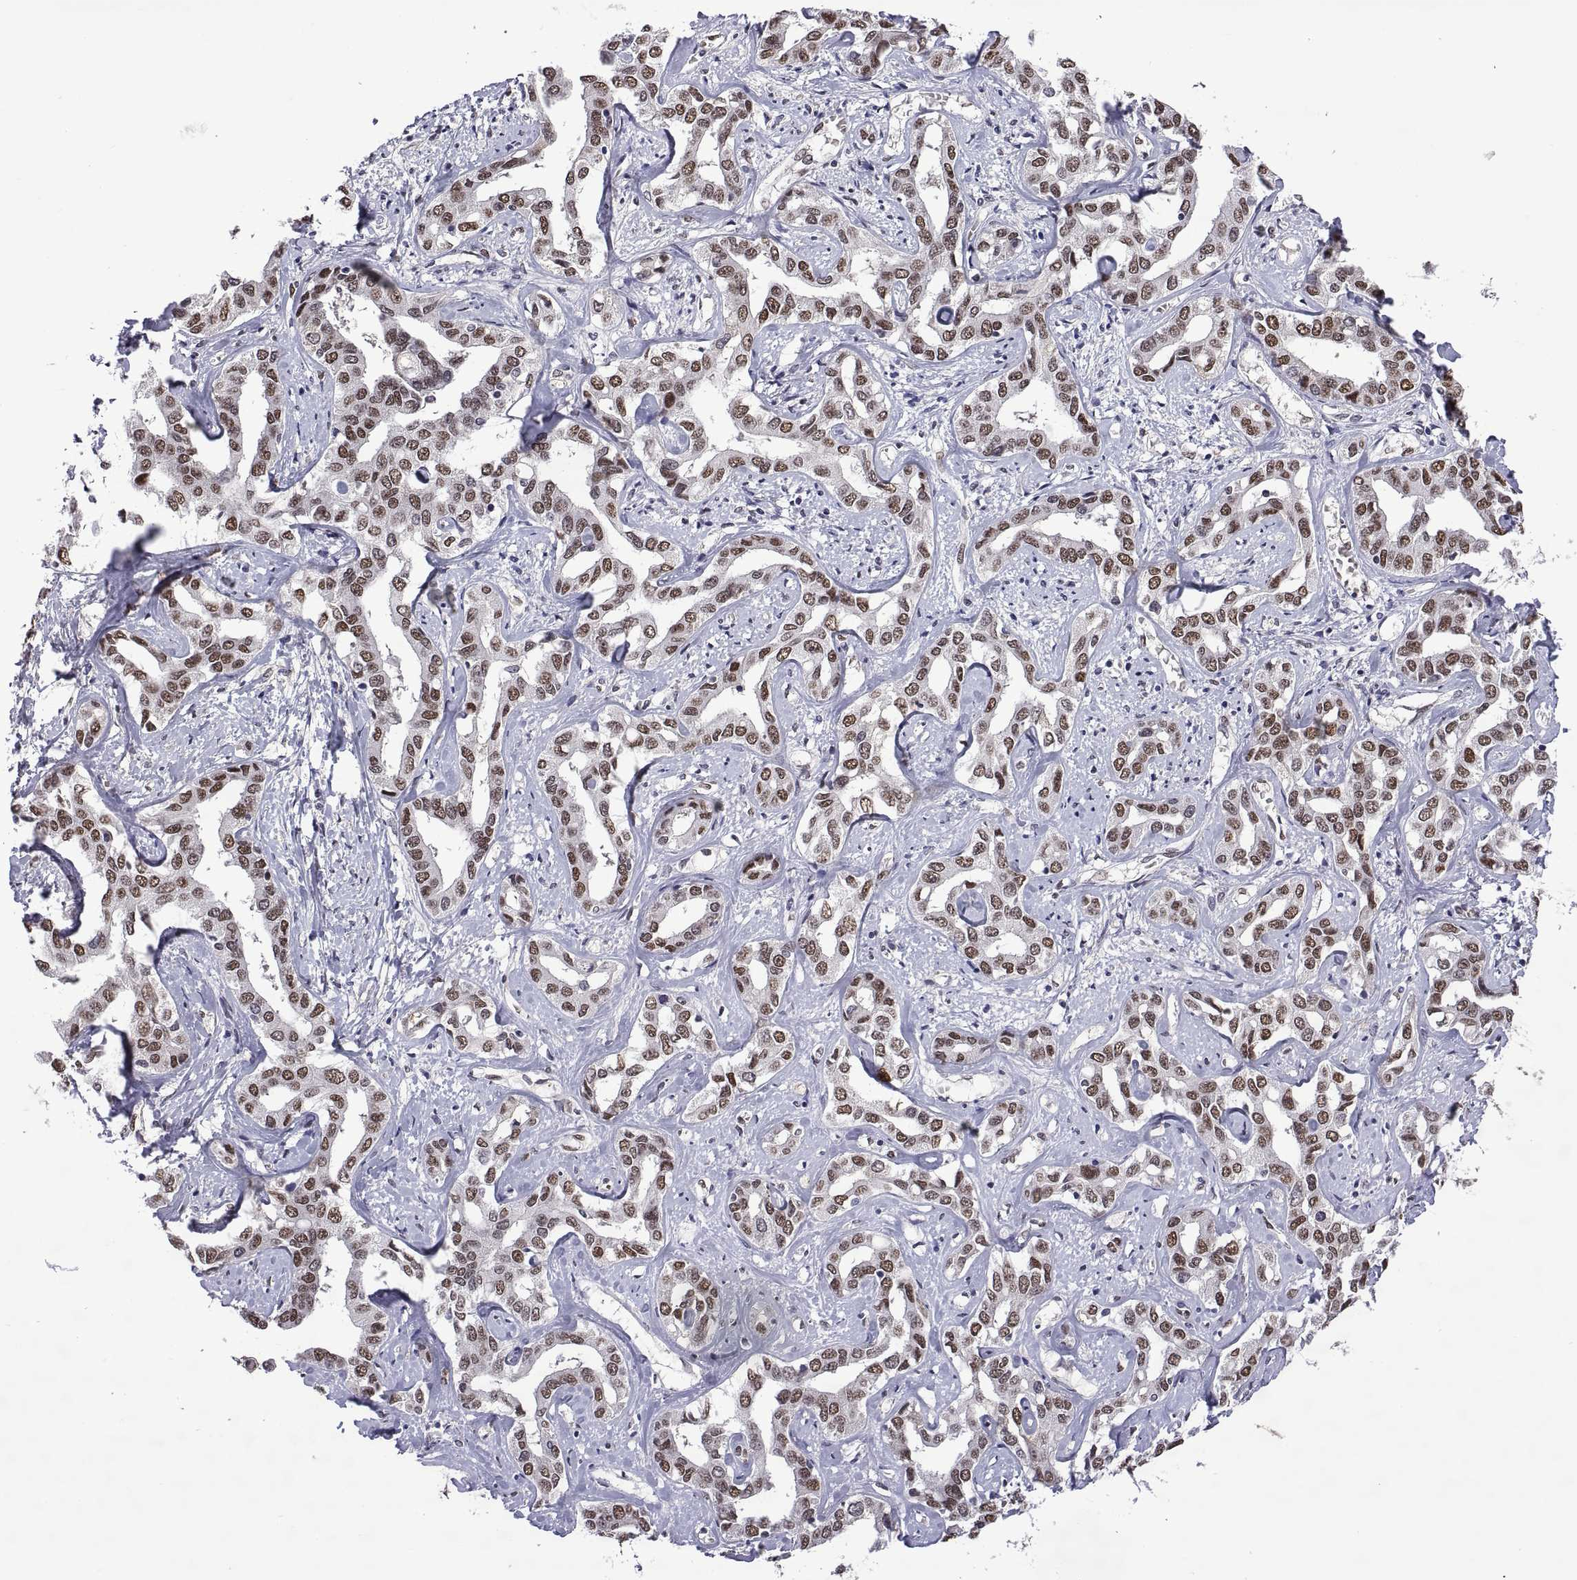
{"staining": {"intensity": "moderate", "quantity": ">75%", "location": "nuclear"}, "tissue": "liver cancer", "cell_type": "Tumor cells", "image_type": "cancer", "snomed": [{"axis": "morphology", "description": "Cholangiocarcinoma"}, {"axis": "topography", "description": "Liver"}], "caption": "Immunohistochemistry (IHC) of liver cancer (cholangiocarcinoma) reveals medium levels of moderate nuclear expression in about >75% of tumor cells.", "gene": "NR4A1", "patient": {"sex": "male", "age": 59}}